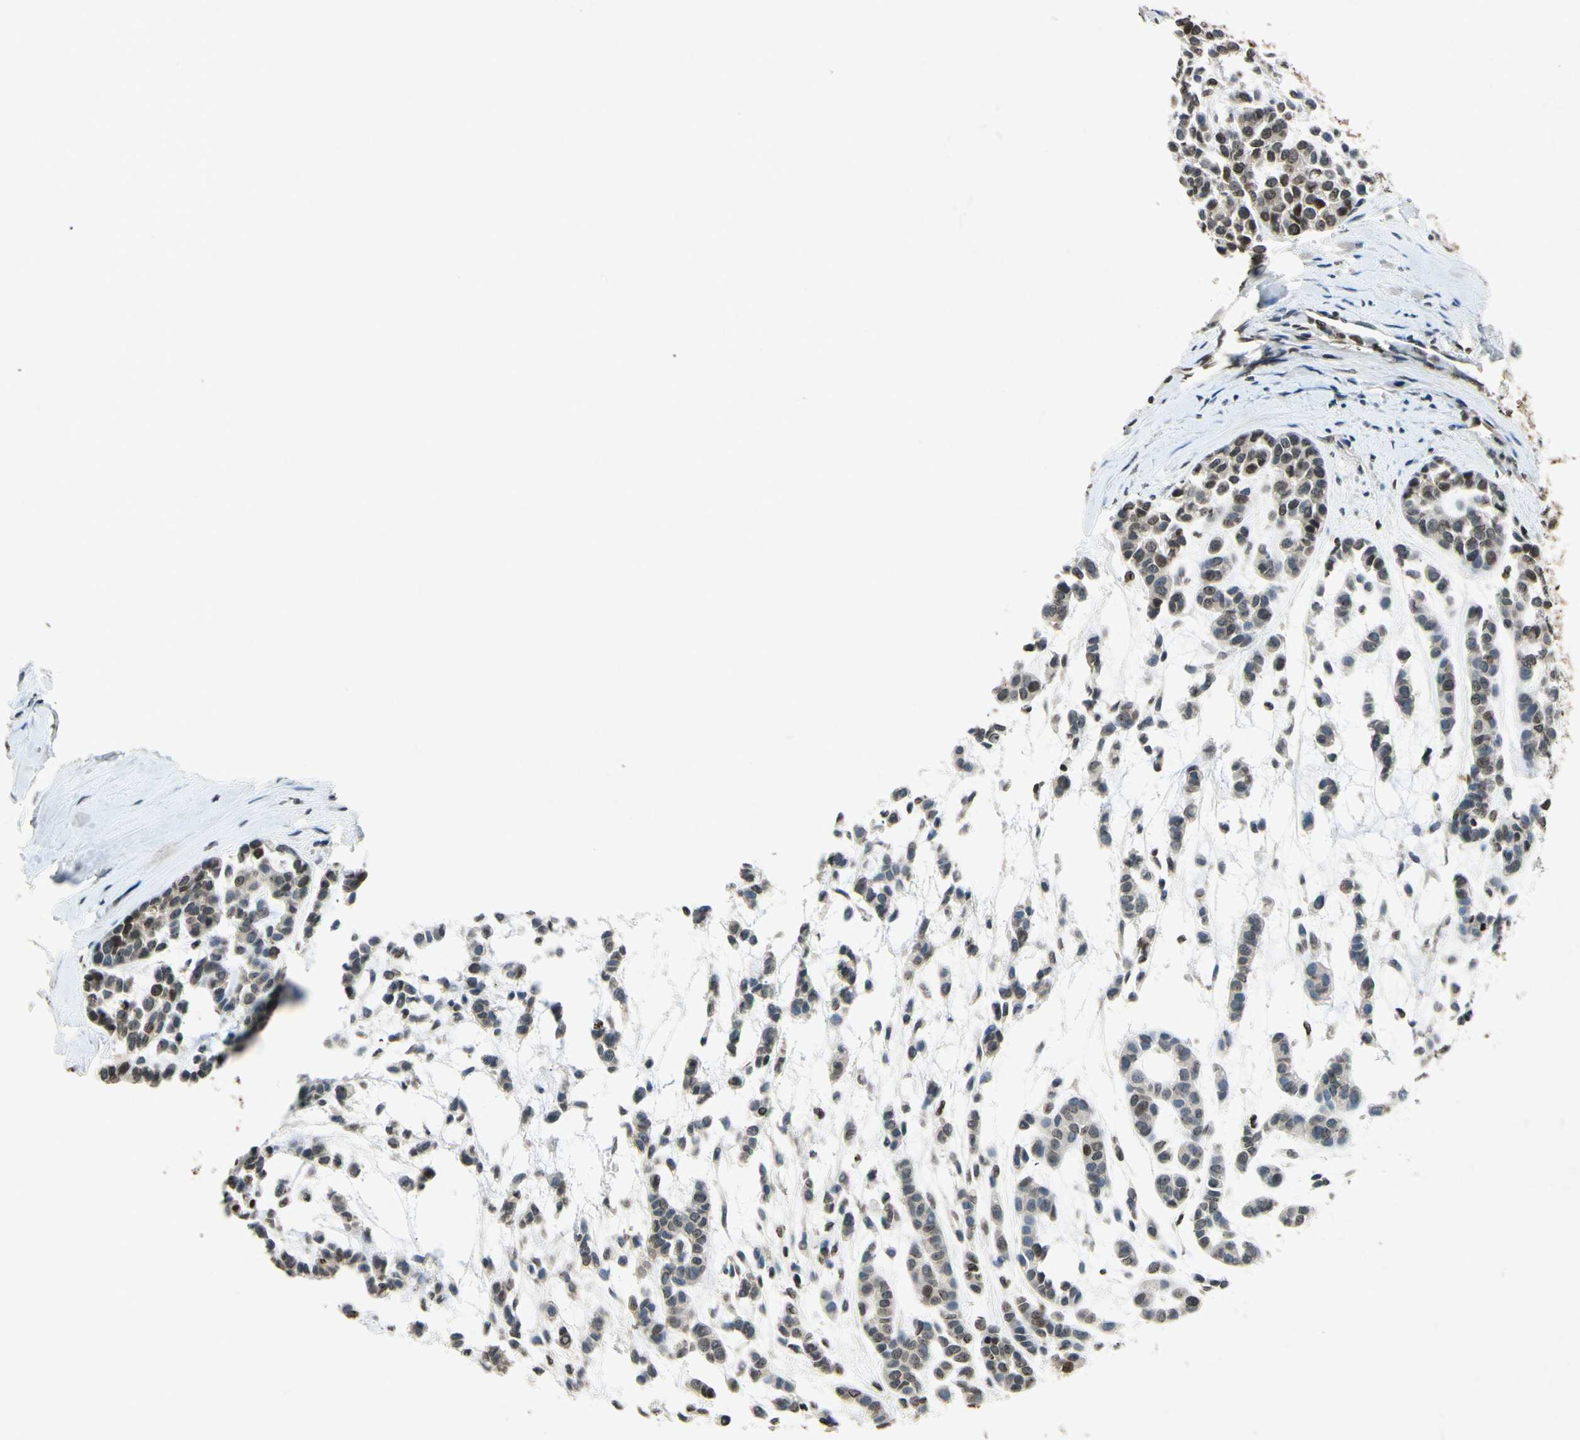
{"staining": {"intensity": "weak", "quantity": "<25%", "location": "nuclear"}, "tissue": "head and neck cancer", "cell_type": "Tumor cells", "image_type": "cancer", "snomed": [{"axis": "morphology", "description": "Adenocarcinoma, NOS"}, {"axis": "morphology", "description": "Adenoma, NOS"}, {"axis": "topography", "description": "Head-Neck"}], "caption": "Tumor cells show no significant staining in head and neck cancer (adenoma).", "gene": "HOXB3", "patient": {"sex": "female", "age": 55}}